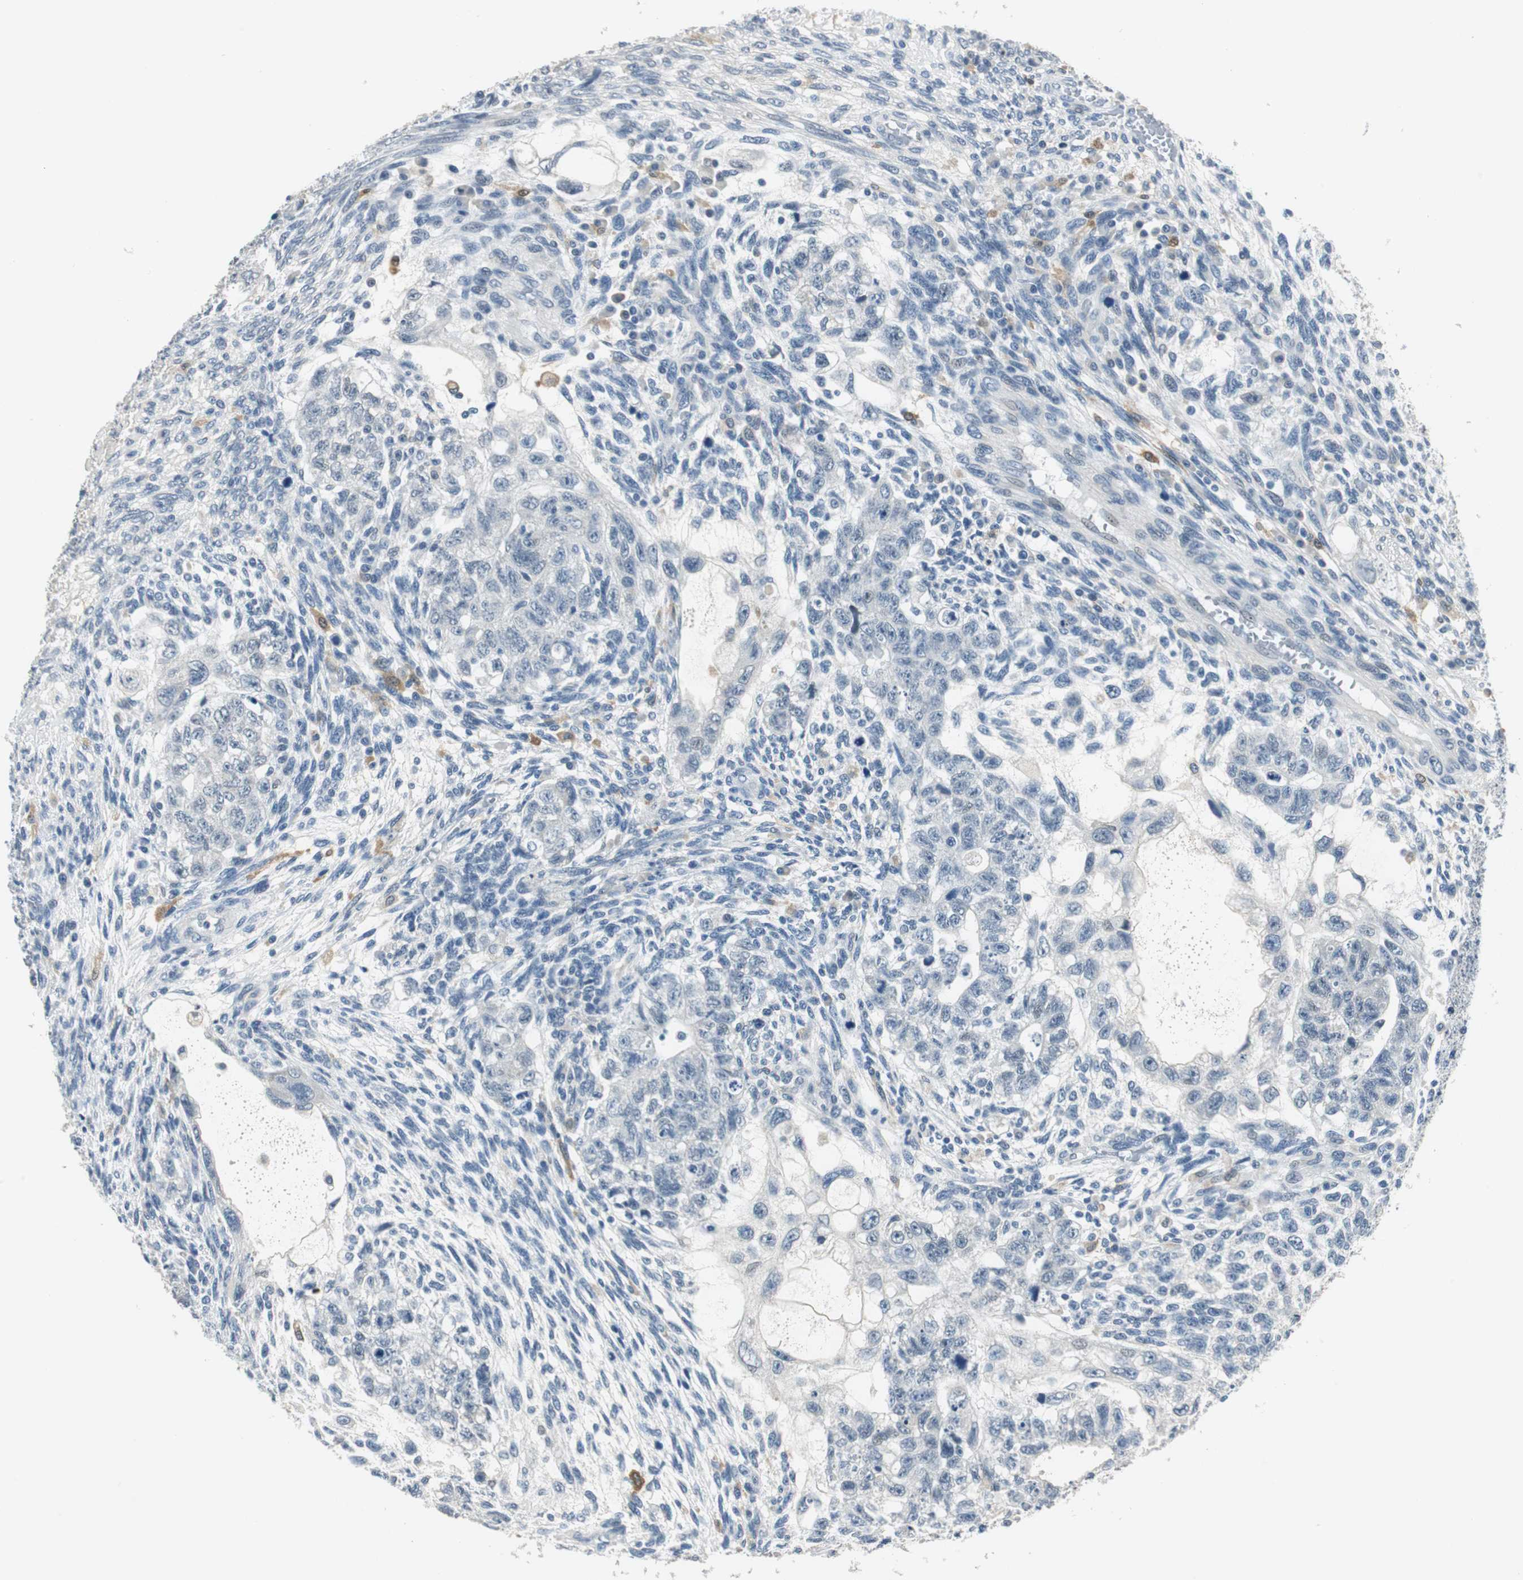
{"staining": {"intensity": "negative", "quantity": "none", "location": "none"}, "tissue": "testis cancer", "cell_type": "Tumor cells", "image_type": "cancer", "snomed": [{"axis": "morphology", "description": "Normal tissue, NOS"}, {"axis": "morphology", "description": "Carcinoma, Embryonal, NOS"}, {"axis": "topography", "description": "Testis"}], "caption": "Testis embryonal carcinoma was stained to show a protein in brown. There is no significant staining in tumor cells.", "gene": "ME1", "patient": {"sex": "male", "age": 36}}